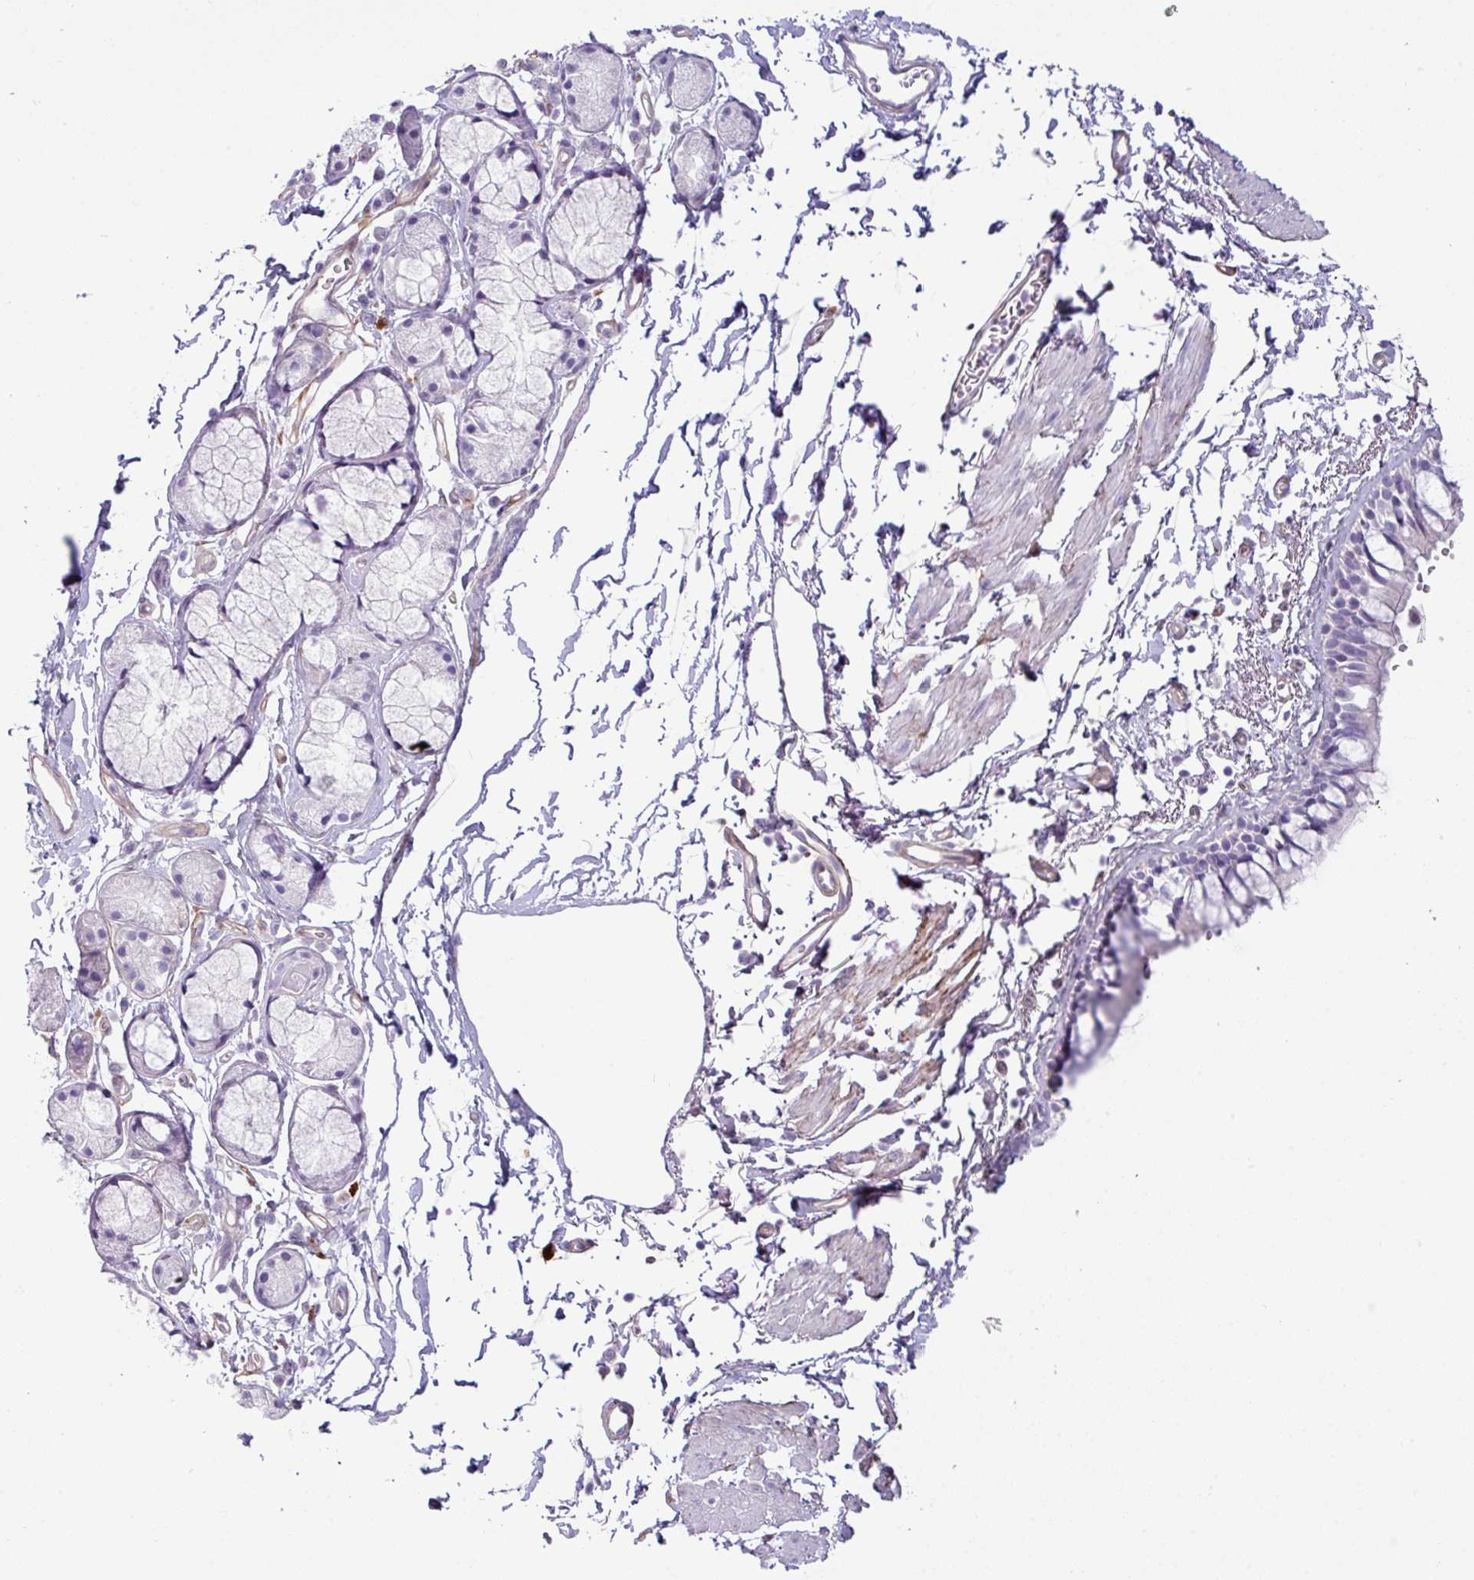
{"staining": {"intensity": "negative", "quantity": "none", "location": "none"}, "tissue": "bronchus", "cell_type": "Respiratory epithelial cells", "image_type": "normal", "snomed": [{"axis": "morphology", "description": "Normal tissue, NOS"}, {"axis": "topography", "description": "Cartilage tissue"}, {"axis": "topography", "description": "Bronchus"}, {"axis": "topography", "description": "Peripheral nerve tissue"}], "caption": "Benign bronchus was stained to show a protein in brown. There is no significant staining in respiratory epithelial cells.", "gene": "KIRREL3", "patient": {"sex": "female", "age": 59}}